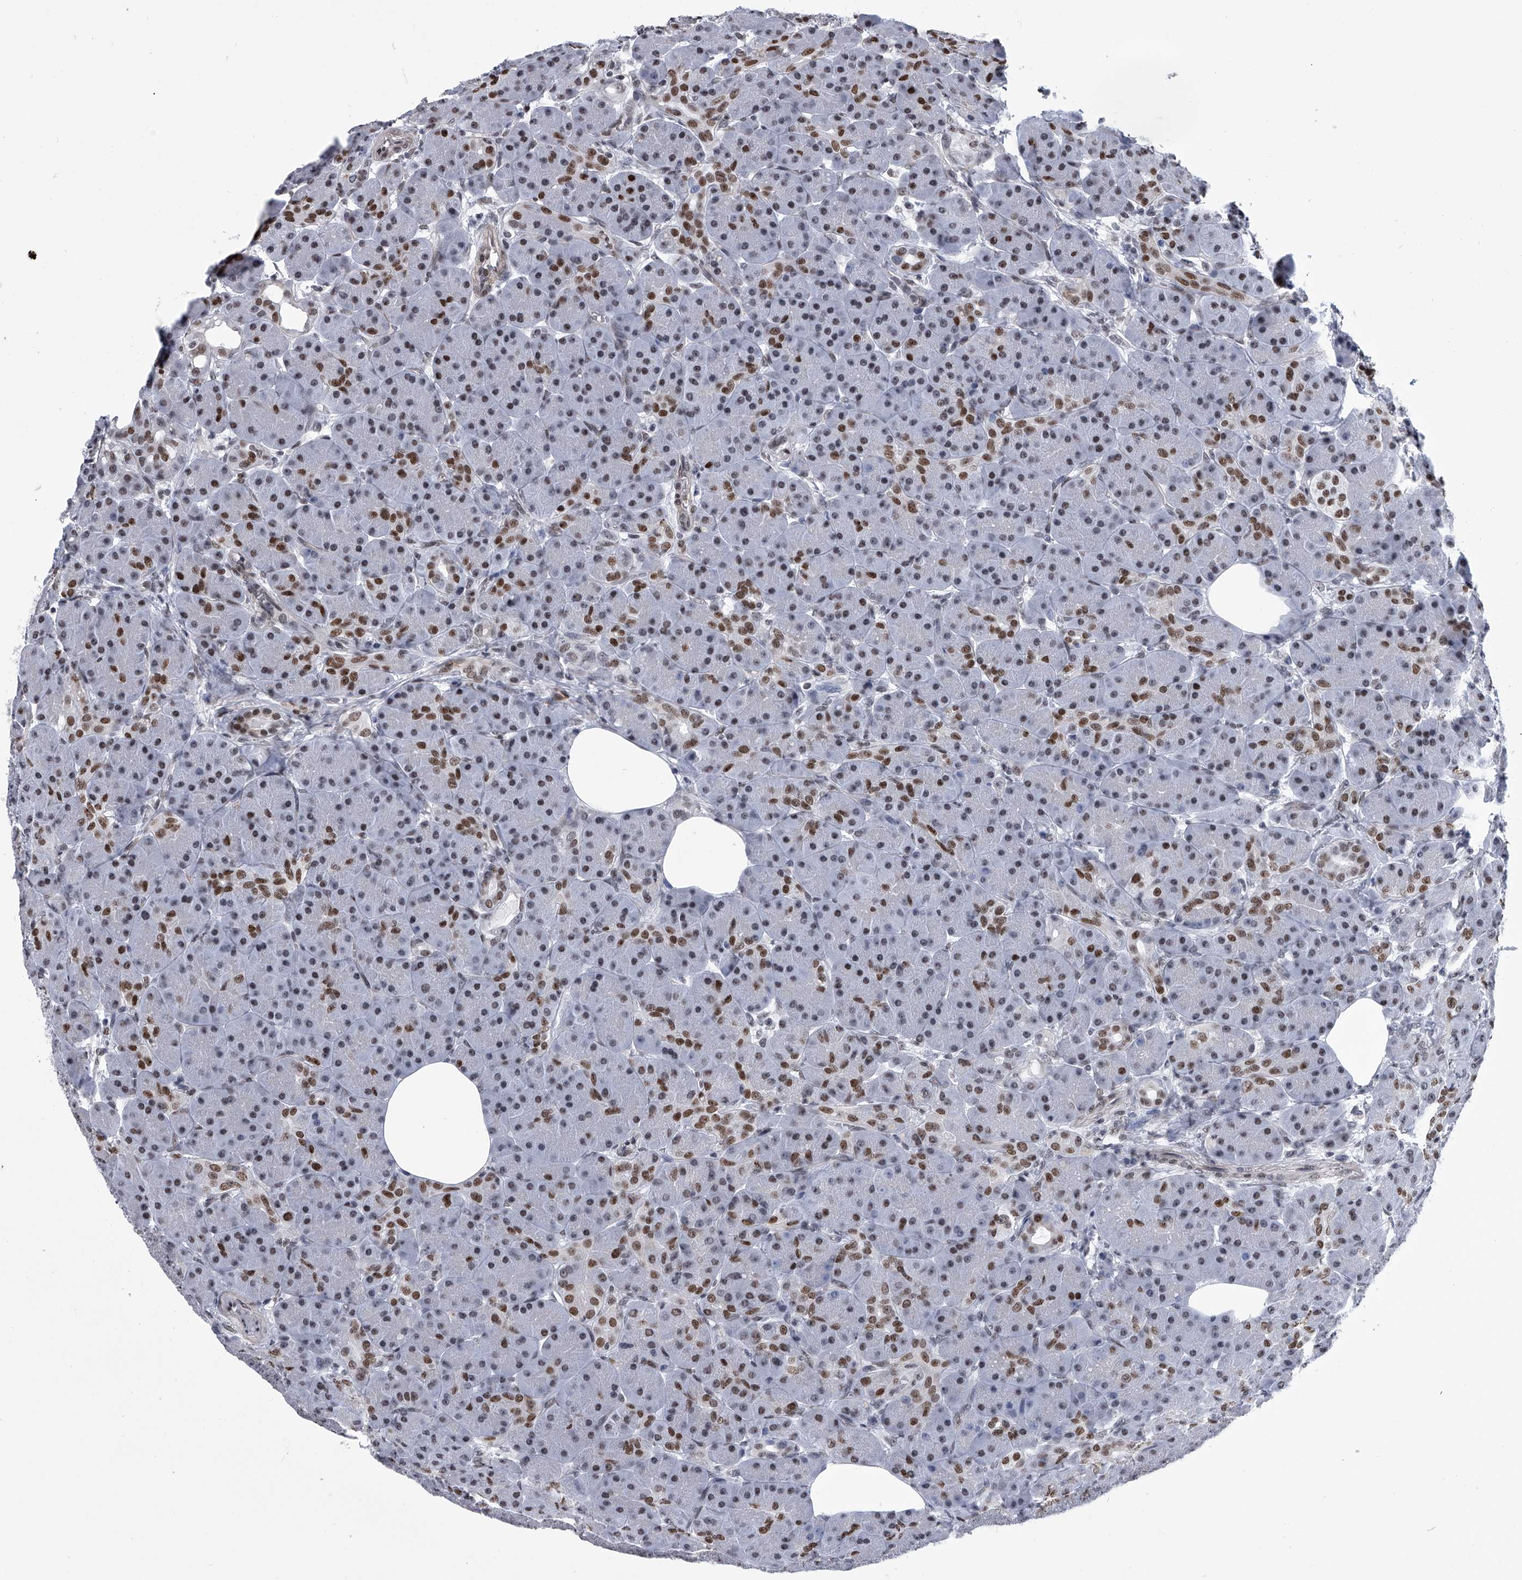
{"staining": {"intensity": "strong", "quantity": "25%-75%", "location": "nuclear"}, "tissue": "pancreas", "cell_type": "Exocrine glandular cells", "image_type": "normal", "snomed": [{"axis": "morphology", "description": "Normal tissue, NOS"}, {"axis": "topography", "description": "Pancreas"}], "caption": "Pancreas stained with immunohistochemistry demonstrates strong nuclear staining in approximately 25%-75% of exocrine glandular cells. (Brightfield microscopy of DAB IHC at high magnification).", "gene": "SIM2", "patient": {"sex": "male", "age": 63}}